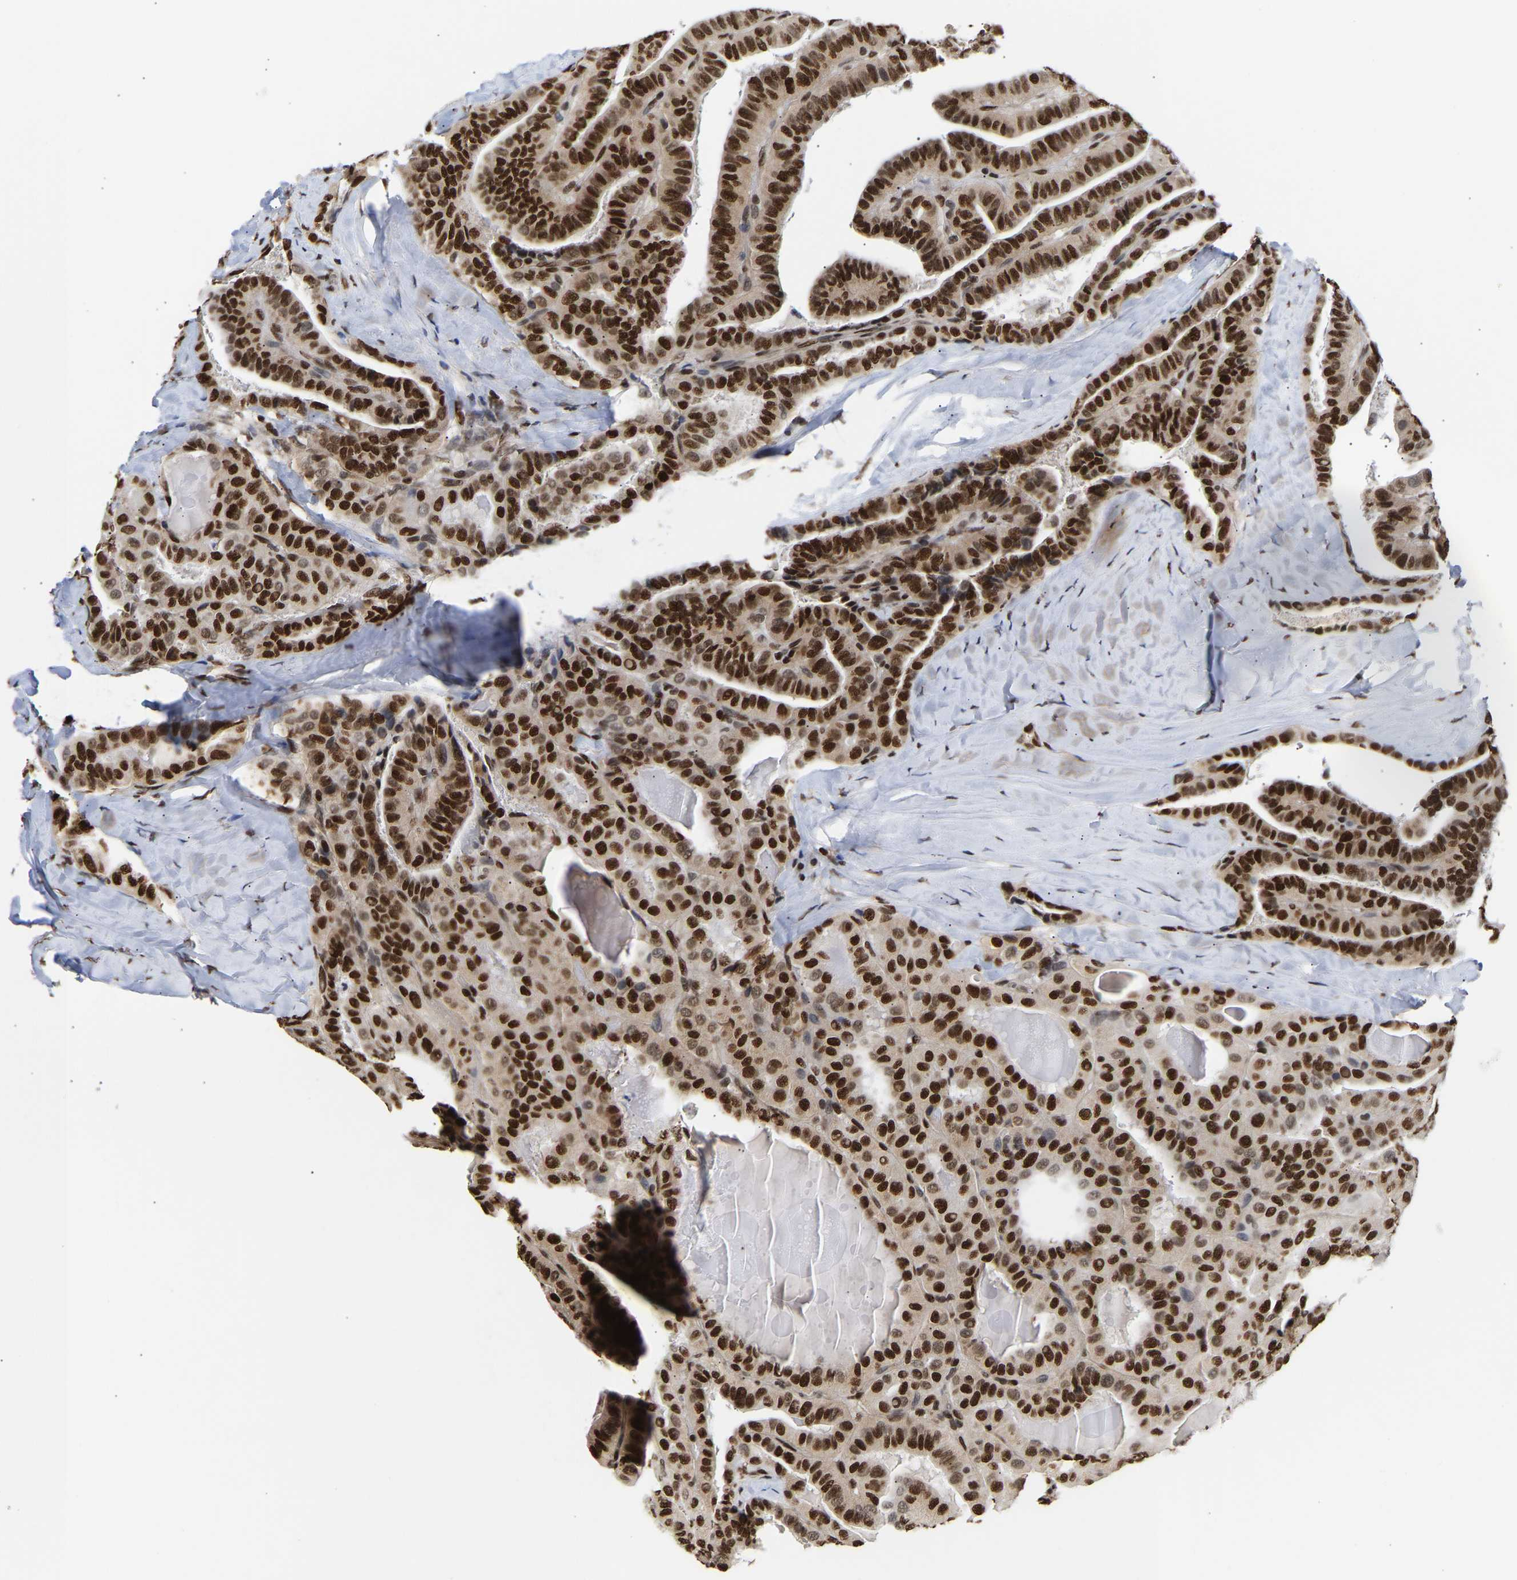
{"staining": {"intensity": "strong", "quantity": ">75%", "location": "nuclear"}, "tissue": "thyroid cancer", "cell_type": "Tumor cells", "image_type": "cancer", "snomed": [{"axis": "morphology", "description": "Papillary adenocarcinoma, NOS"}, {"axis": "topography", "description": "Thyroid gland"}], "caption": "Protein staining by immunohistochemistry reveals strong nuclear expression in approximately >75% of tumor cells in papillary adenocarcinoma (thyroid).", "gene": "PSIP1", "patient": {"sex": "male", "age": 77}}